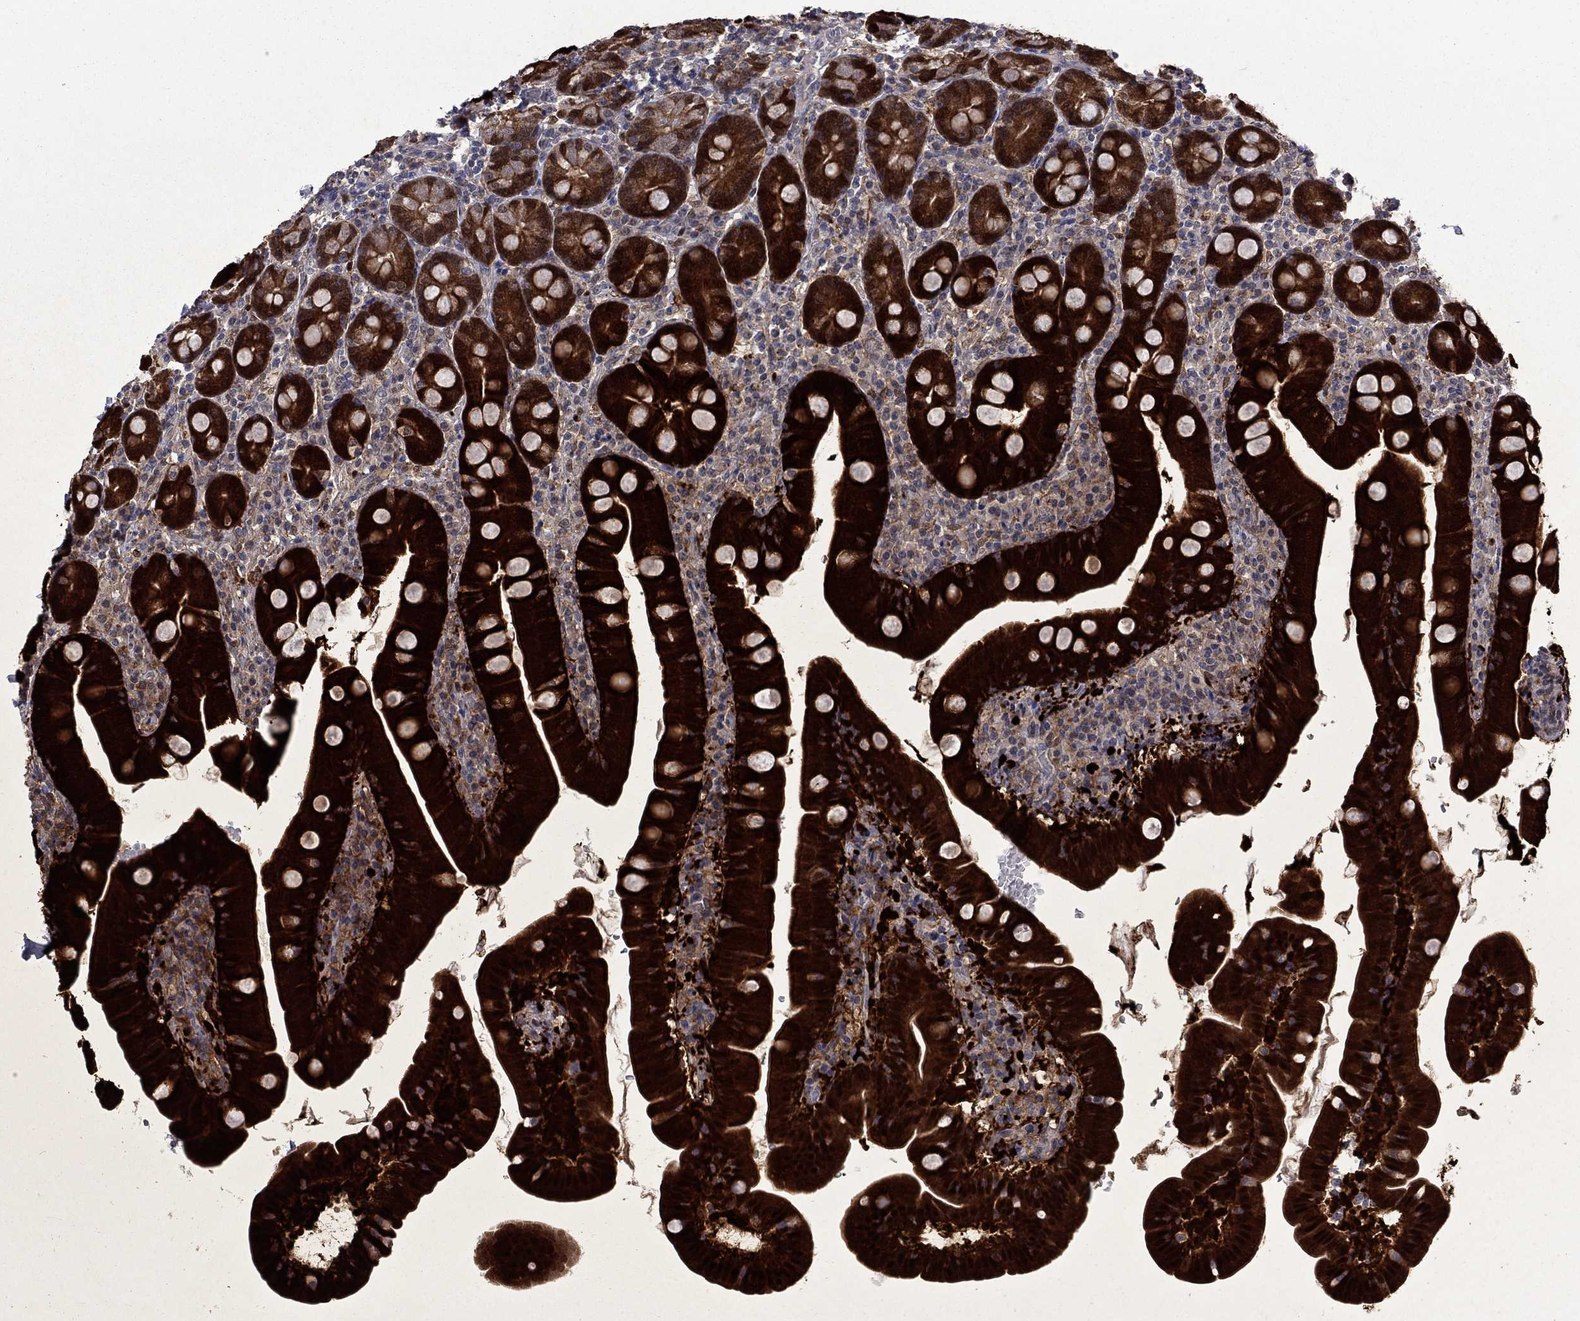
{"staining": {"intensity": "strong", "quantity": ">75%", "location": "cytoplasmic/membranous"}, "tissue": "duodenum", "cell_type": "Glandular cells", "image_type": "normal", "snomed": [{"axis": "morphology", "description": "Normal tissue, NOS"}, {"axis": "topography", "description": "Duodenum"}], "caption": "Immunohistochemistry (DAB) staining of benign duodenum displays strong cytoplasmic/membranous protein expression in approximately >75% of glandular cells. Immunohistochemistry (ihc) stains the protein of interest in brown and the nuclei are stained blue.", "gene": "CBR1", "patient": {"sex": "female", "age": 67}}